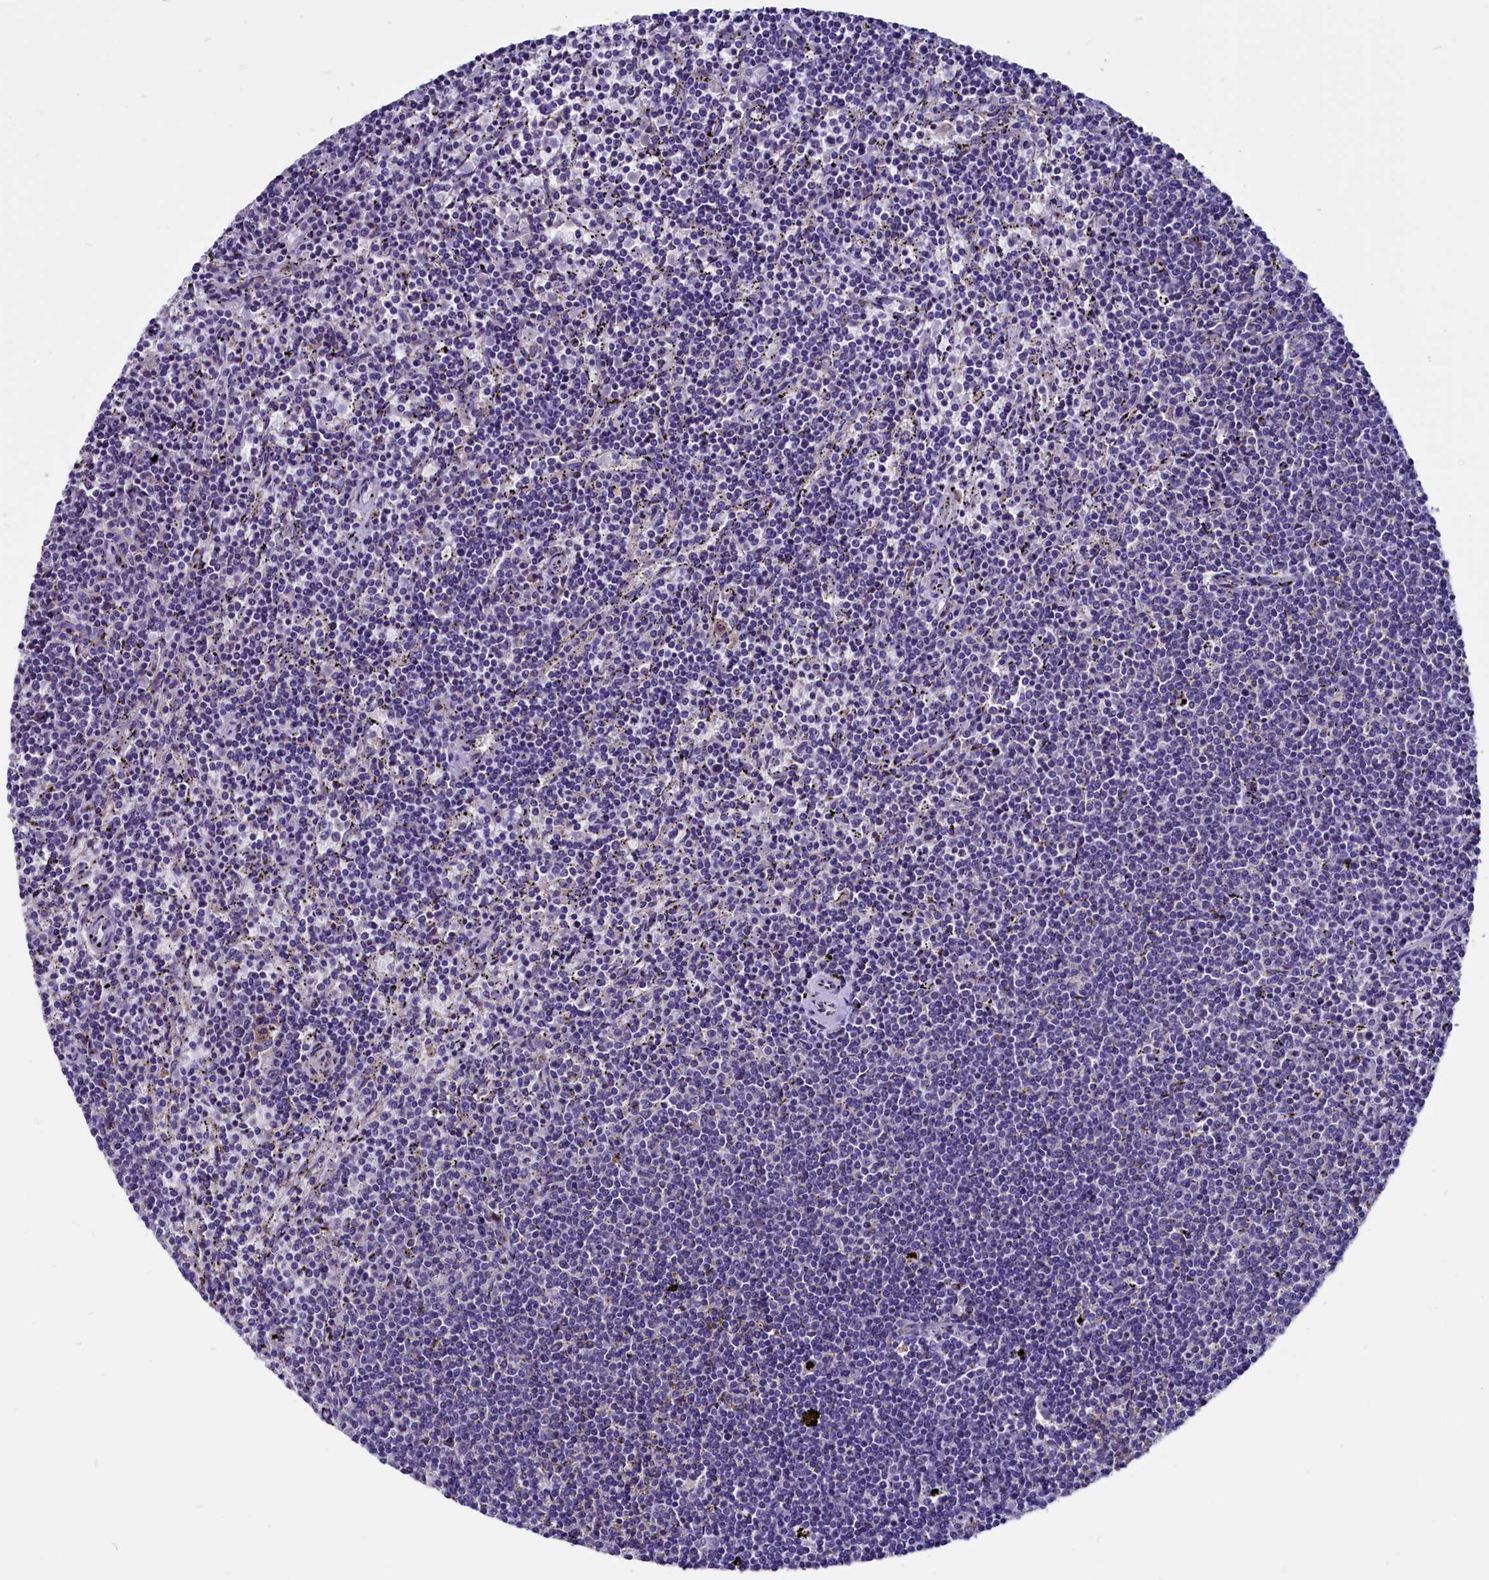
{"staining": {"intensity": "negative", "quantity": "none", "location": "none"}, "tissue": "lymphoma", "cell_type": "Tumor cells", "image_type": "cancer", "snomed": [{"axis": "morphology", "description": "Malignant lymphoma, non-Hodgkin's type, Low grade"}, {"axis": "topography", "description": "Spleen"}], "caption": "Human lymphoma stained for a protein using immunohistochemistry (IHC) displays no positivity in tumor cells.", "gene": "CCBE1", "patient": {"sex": "female", "age": 50}}